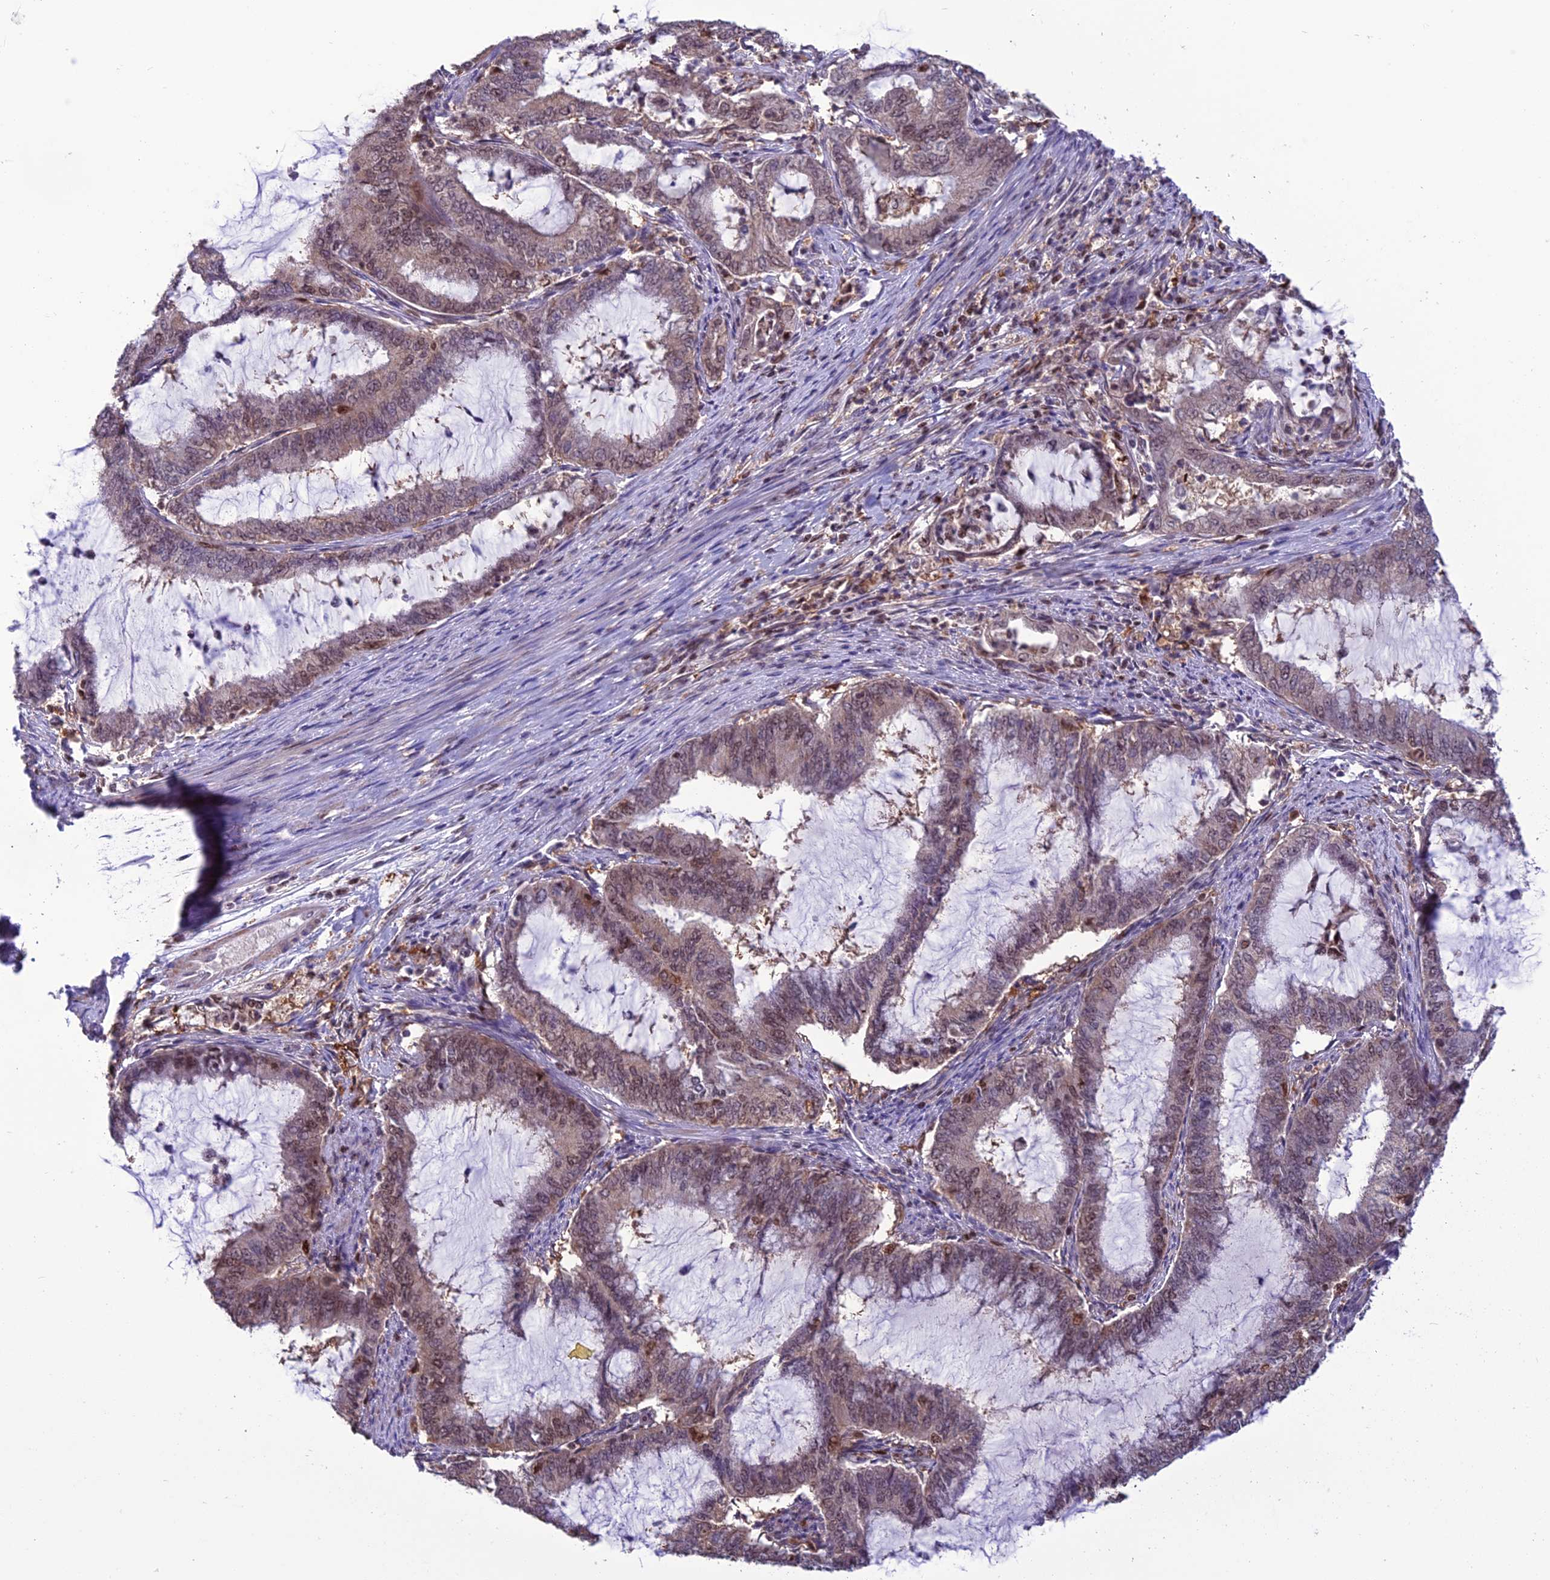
{"staining": {"intensity": "weak", "quantity": "<25%", "location": "nuclear"}, "tissue": "endometrial cancer", "cell_type": "Tumor cells", "image_type": "cancer", "snomed": [{"axis": "morphology", "description": "Adenocarcinoma, NOS"}, {"axis": "topography", "description": "Endometrium"}], "caption": "This image is of endometrial adenocarcinoma stained with immunohistochemistry to label a protein in brown with the nuclei are counter-stained blue. There is no positivity in tumor cells. Nuclei are stained in blue.", "gene": "MIS12", "patient": {"sex": "female", "age": 51}}